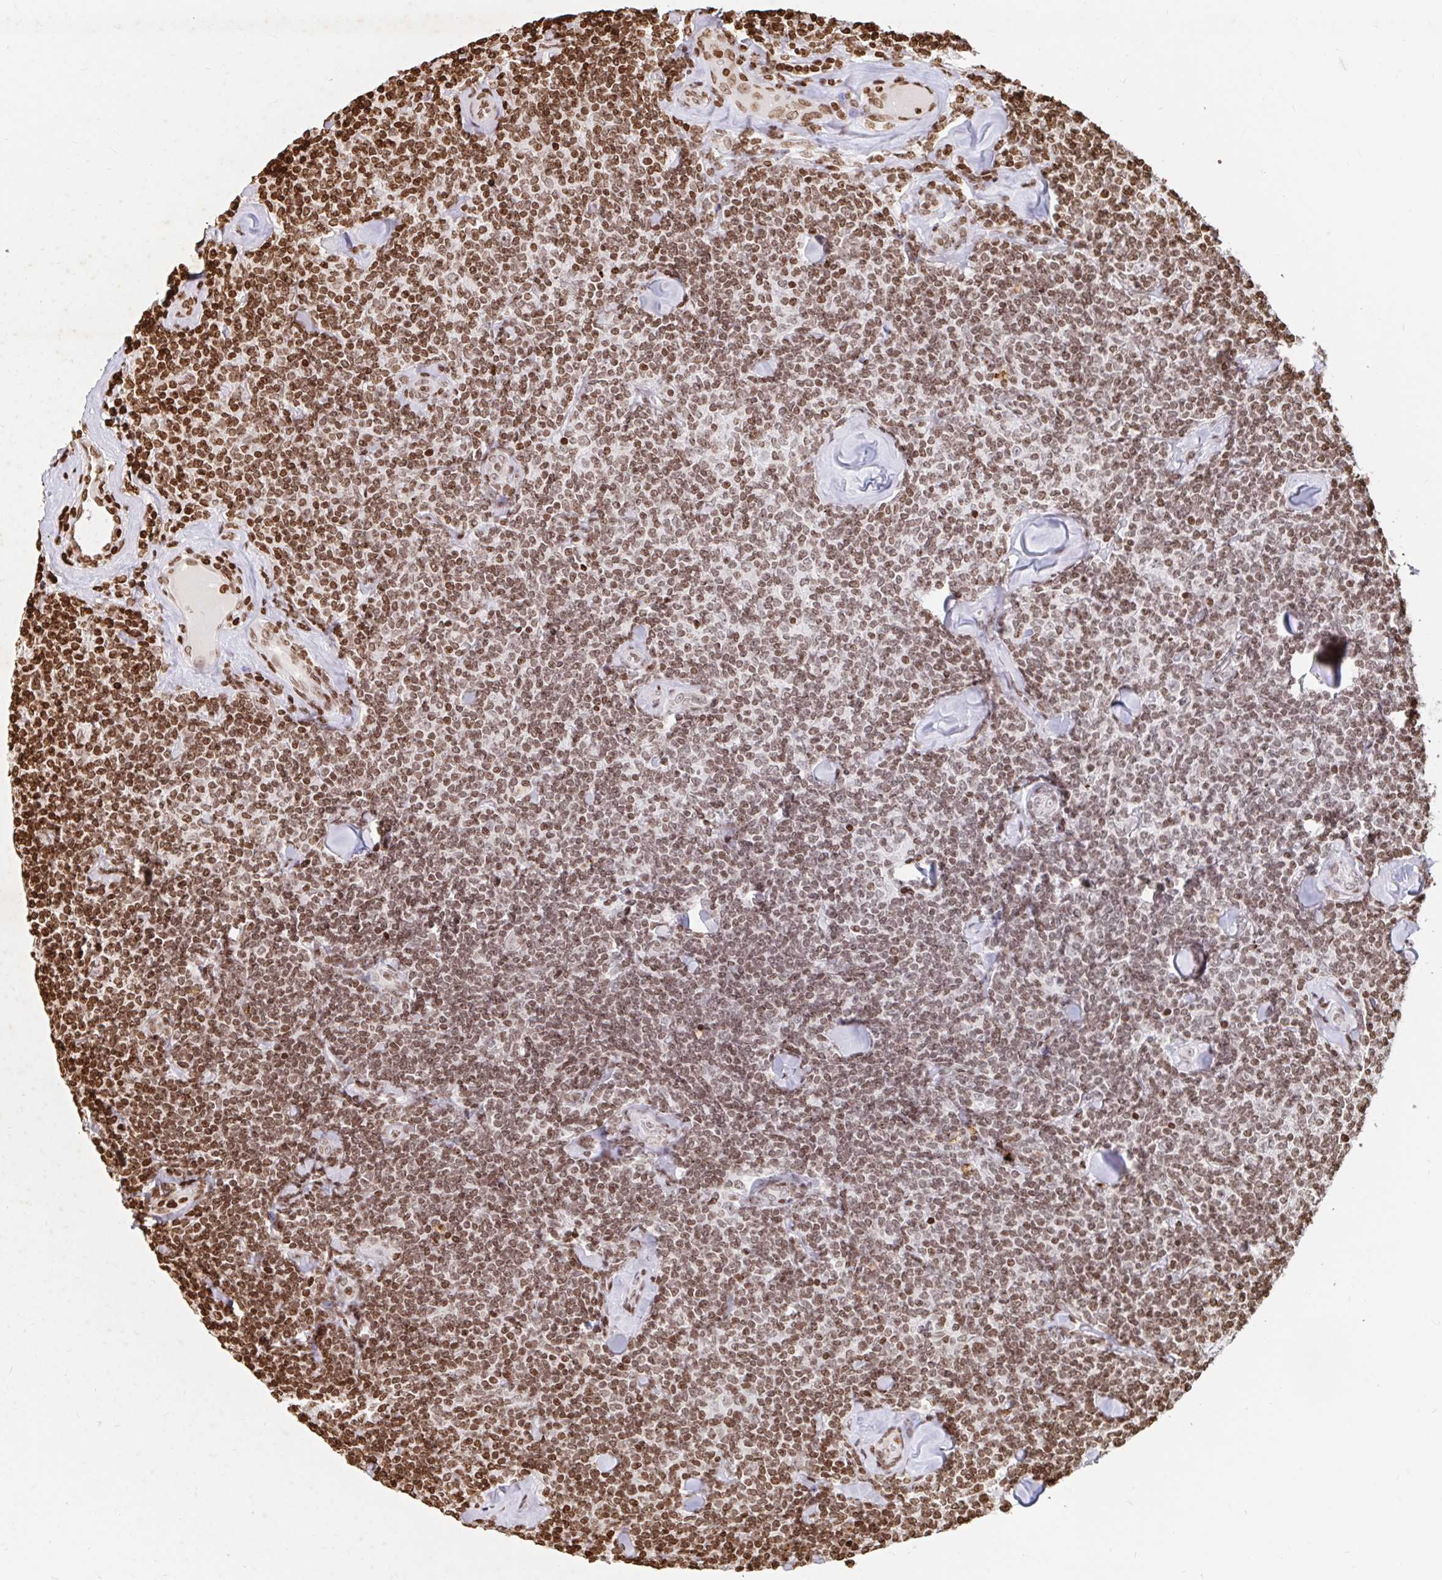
{"staining": {"intensity": "moderate", "quantity": "25%-75%", "location": "nuclear"}, "tissue": "lymphoma", "cell_type": "Tumor cells", "image_type": "cancer", "snomed": [{"axis": "morphology", "description": "Malignant lymphoma, non-Hodgkin's type, Low grade"}, {"axis": "topography", "description": "Lymph node"}], "caption": "Immunohistochemical staining of lymphoma exhibits moderate nuclear protein positivity in approximately 25%-75% of tumor cells. (DAB (3,3'-diaminobenzidine) = brown stain, brightfield microscopy at high magnification).", "gene": "H2BC5", "patient": {"sex": "female", "age": 56}}